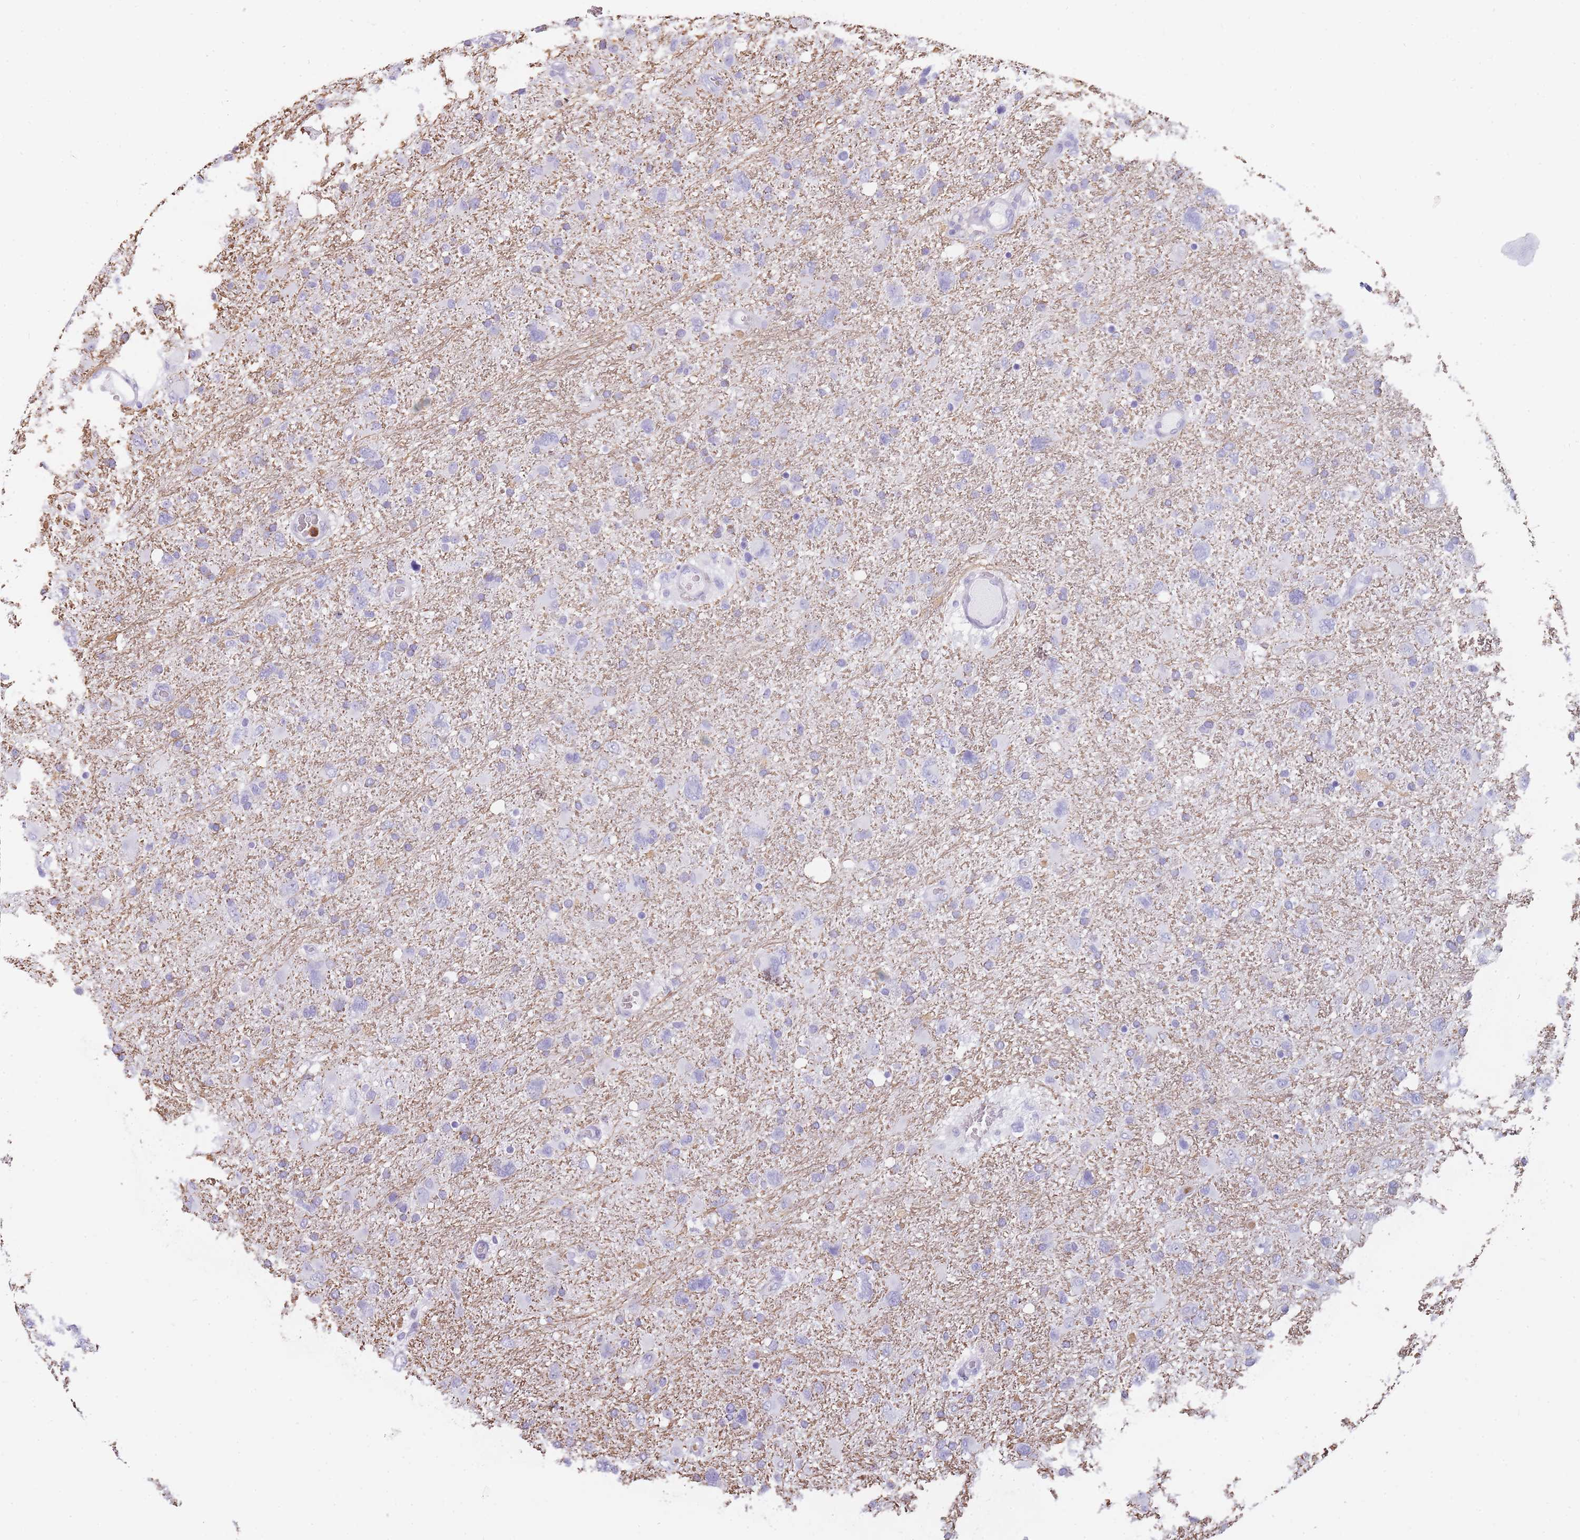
{"staining": {"intensity": "negative", "quantity": "none", "location": "none"}, "tissue": "glioma", "cell_type": "Tumor cells", "image_type": "cancer", "snomed": [{"axis": "morphology", "description": "Glioma, malignant, High grade"}, {"axis": "topography", "description": "Brain"}], "caption": "High magnification brightfield microscopy of glioma stained with DAB (brown) and counterstained with hematoxylin (blue): tumor cells show no significant positivity.", "gene": "CR1L", "patient": {"sex": "male", "age": 61}}